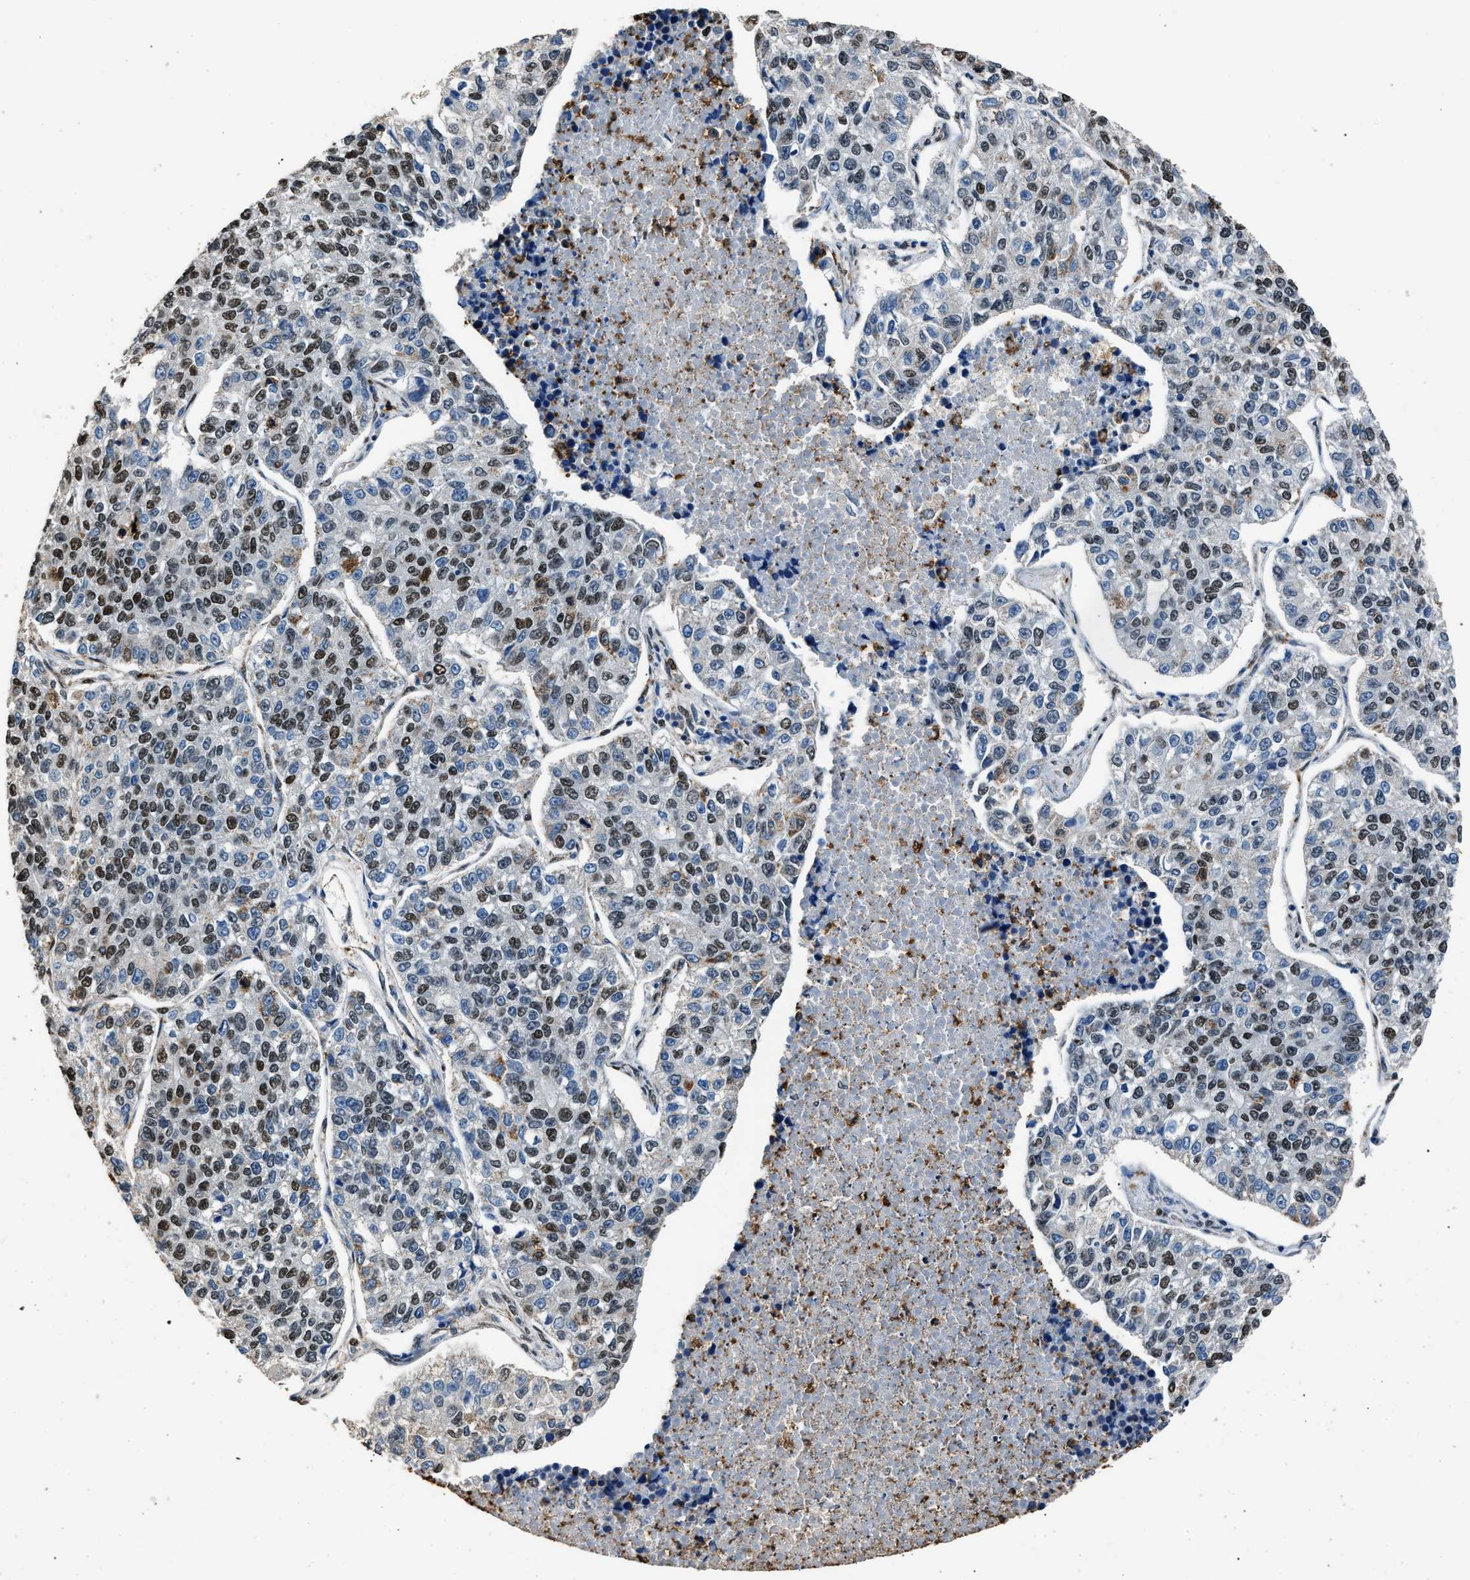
{"staining": {"intensity": "moderate", "quantity": ">75%", "location": "nuclear"}, "tissue": "lung cancer", "cell_type": "Tumor cells", "image_type": "cancer", "snomed": [{"axis": "morphology", "description": "Adenocarcinoma, NOS"}, {"axis": "topography", "description": "Lung"}], "caption": "This is an image of immunohistochemistry staining of adenocarcinoma (lung), which shows moderate positivity in the nuclear of tumor cells.", "gene": "SAFB", "patient": {"sex": "male", "age": 49}}